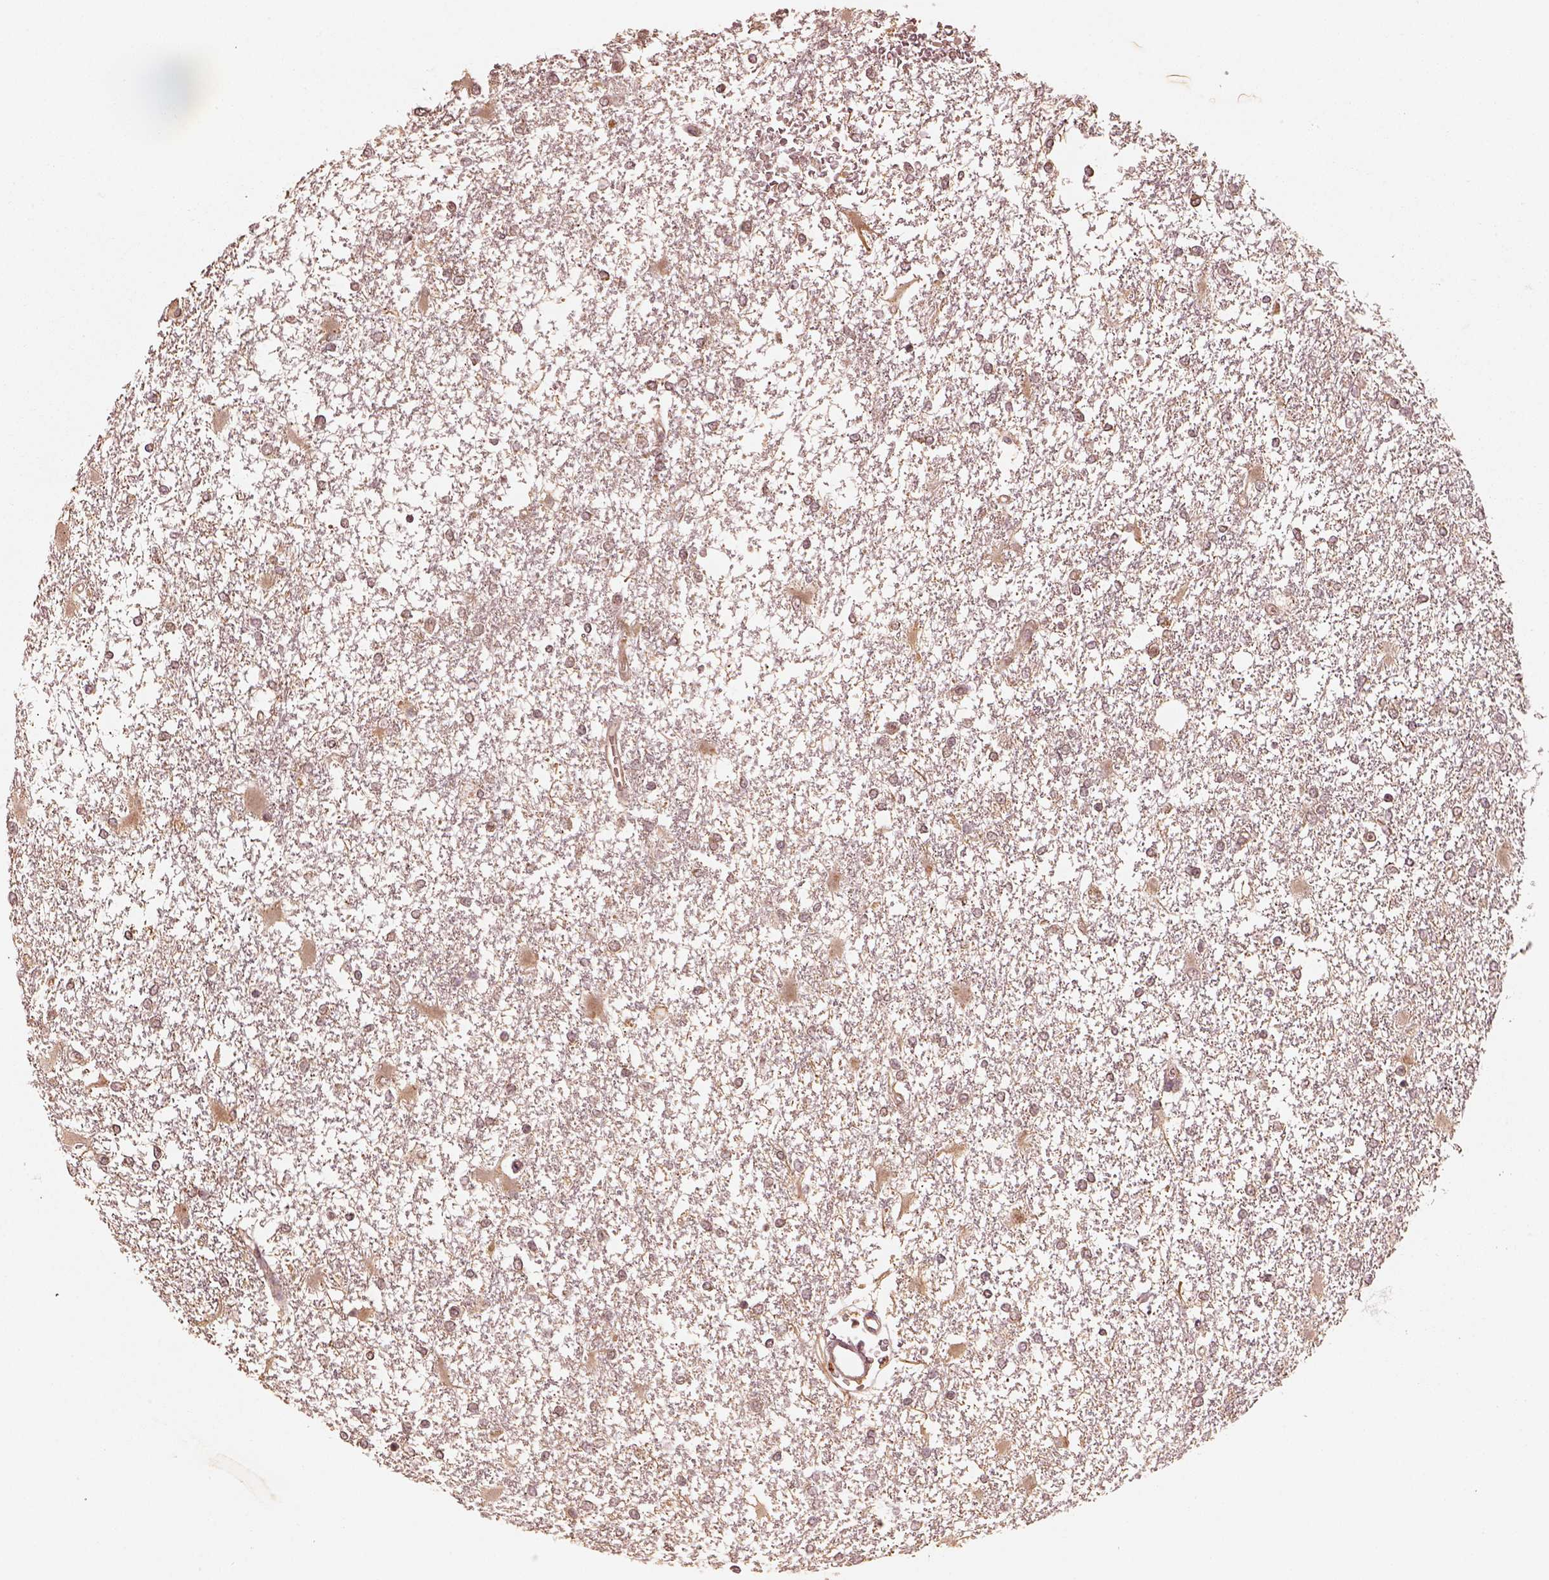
{"staining": {"intensity": "weak", "quantity": ">75%", "location": "cytoplasmic/membranous"}, "tissue": "glioma", "cell_type": "Tumor cells", "image_type": "cancer", "snomed": [{"axis": "morphology", "description": "Glioma, malignant, High grade"}, {"axis": "topography", "description": "Cerebral cortex"}], "caption": "Human glioma stained with a protein marker shows weak staining in tumor cells.", "gene": "DNAJC25", "patient": {"sex": "male", "age": 79}}